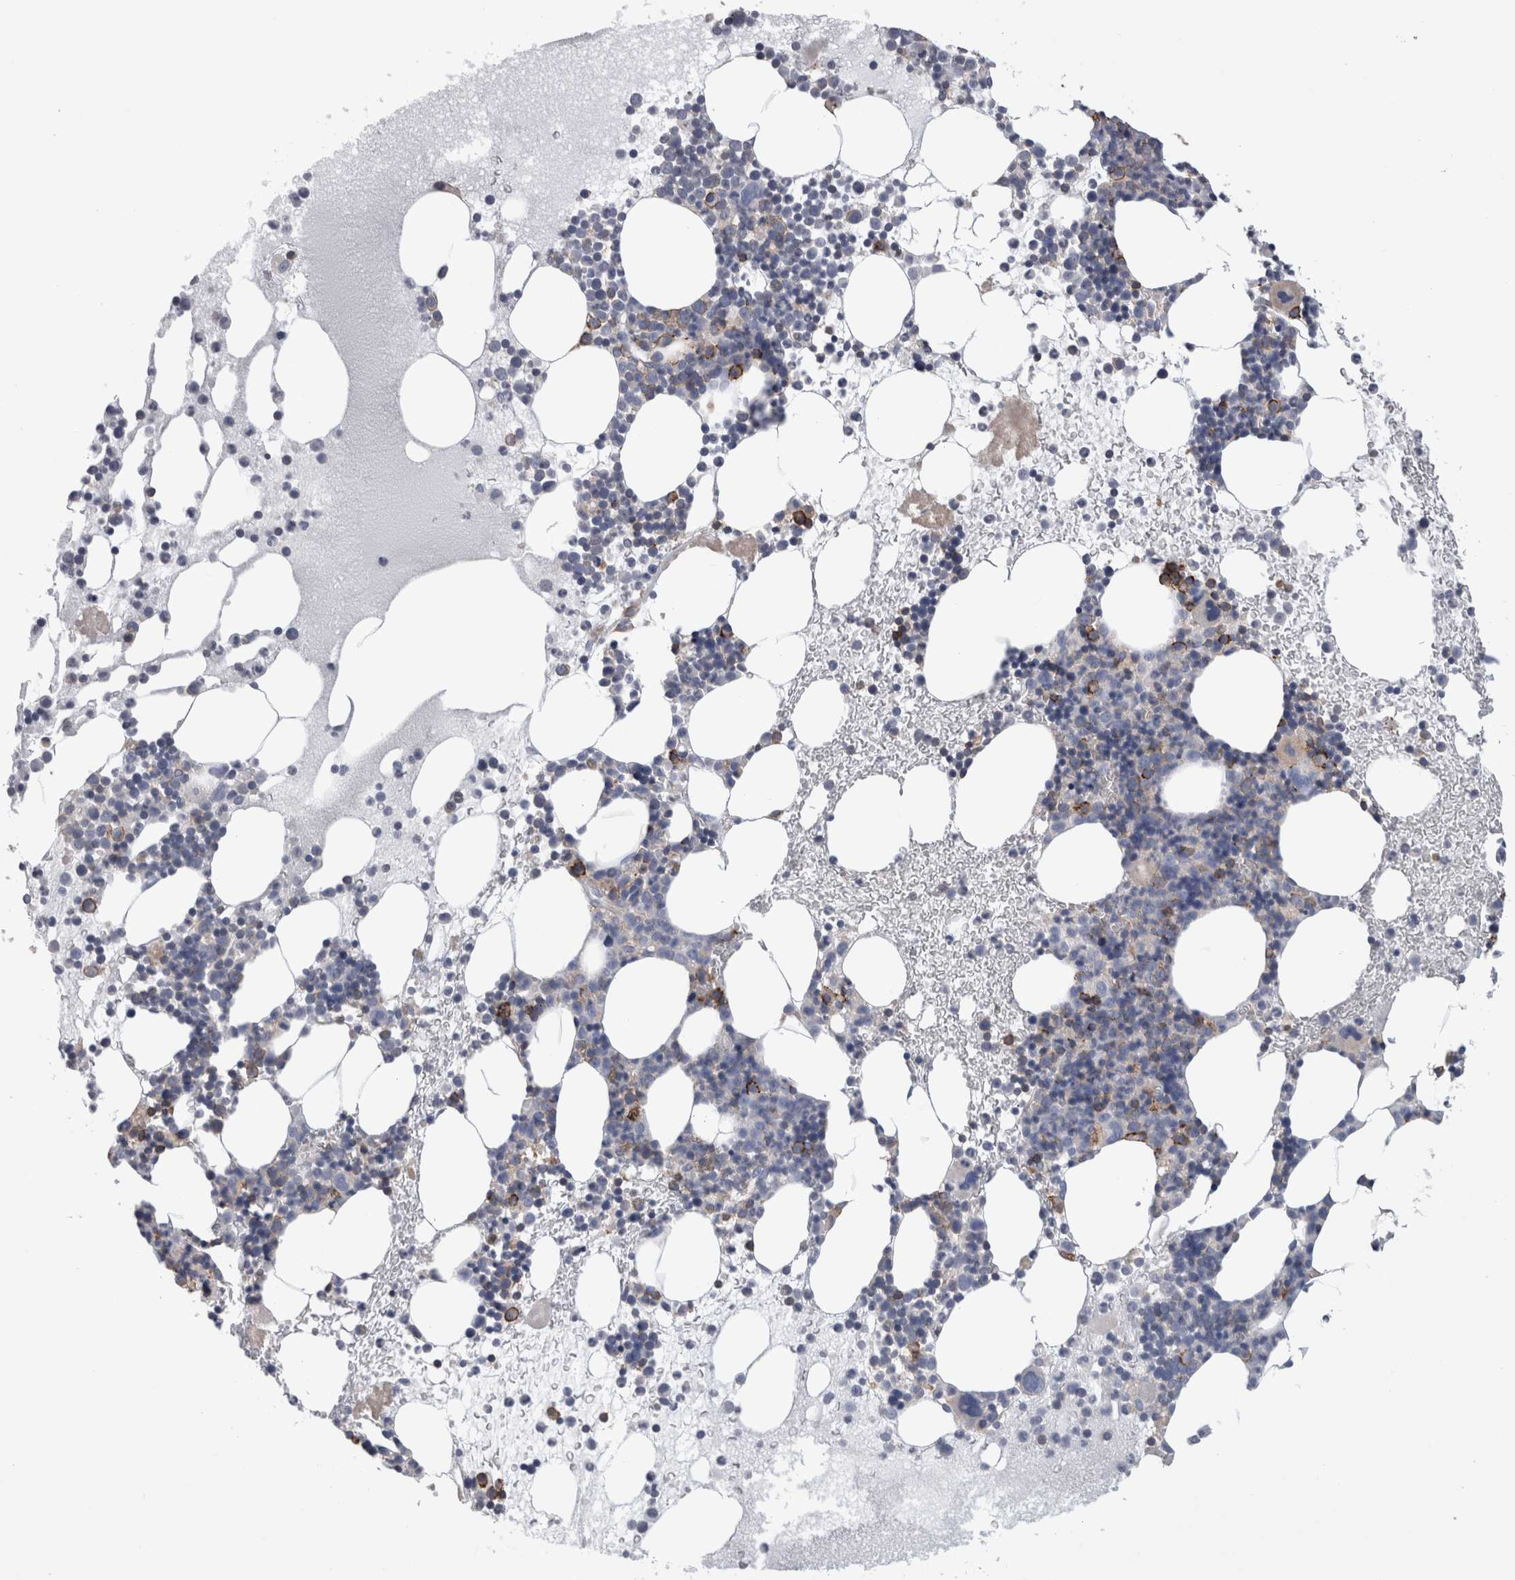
{"staining": {"intensity": "strong", "quantity": "<25%", "location": "cytoplasmic/membranous"}, "tissue": "bone marrow", "cell_type": "Hematopoietic cells", "image_type": "normal", "snomed": [{"axis": "morphology", "description": "Normal tissue, NOS"}, {"axis": "morphology", "description": "Inflammation, NOS"}, {"axis": "topography", "description": "Bone marrow"}], "caption": "Hematopoietic cells show strong cytoplasmic/membranous positivity in about <25% of cells in normal bone marrow. (Stains: DAB (3,3'-diaminobenzidine) in brown, nuclei in blue, Microscopy: brightfield microscopy at high magnification).", "gene": "DCTN6", "patient": {"sex": "female", "age": 45}}